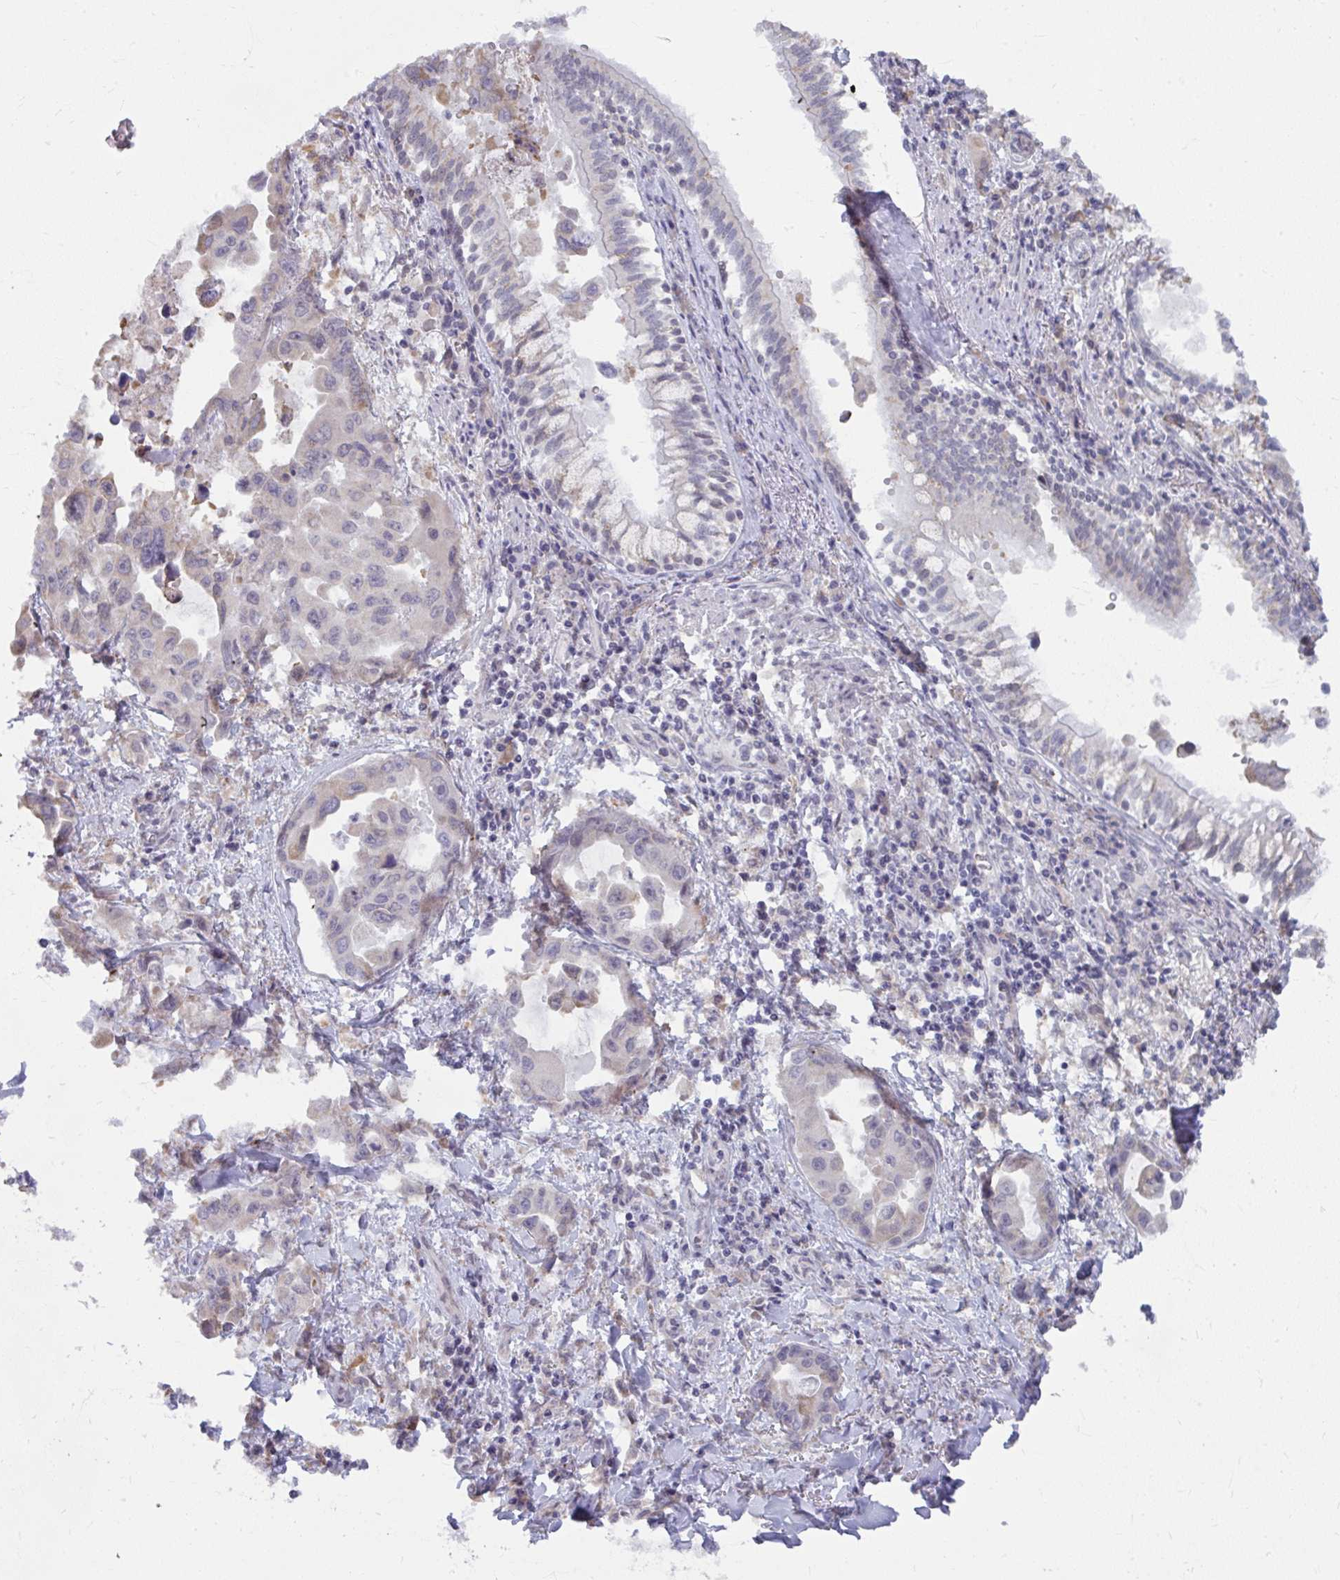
{"staining": {"intensity": "negative", "quantity": "none", "location": "none"}, "tissue": "lung cancer", "cell_type": "Tumor cells", "image_type": "cancer", "snomed": [{"axis": "morphology", "description": "Adenocarcinoma, NOS"}, {"axis": "topography", "description": "Lung"}], "caption": "A high-resolution micrograph shows immunohistochemistry (IHC) staining of lung adenocarcinoma, which exhibits no significant expression in tumor cells.", "gene": "NMNAT1", "patient": {"sex": "male", "age": 64}}